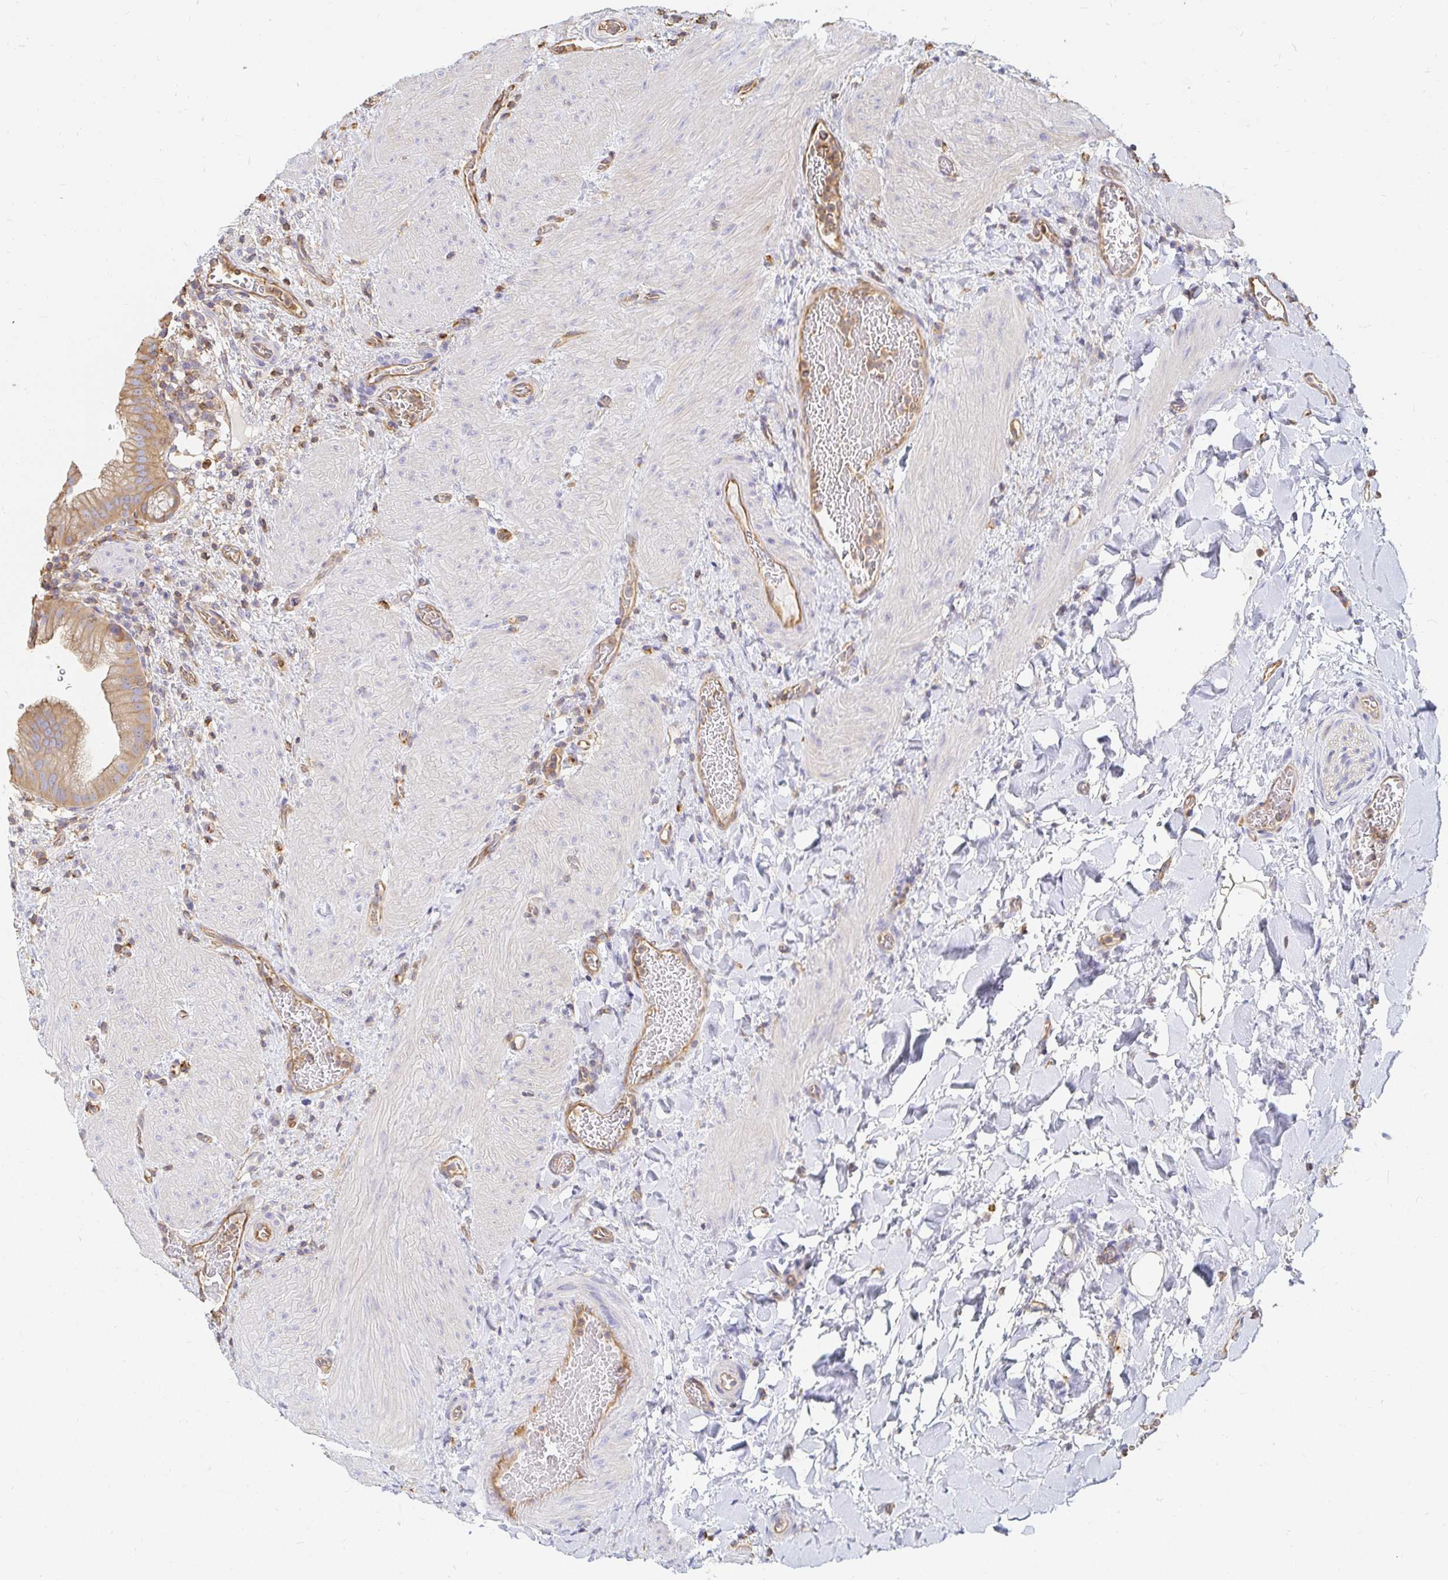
{"staining": {"intensity": "moderate", "quantity": ">75%", "location": "cytoplasmic/membranous"}, "tissue": "gallbladder", "cell_type": "Glandular cells", "image_type": "normal", "snomed": [{"axis": "morphology", "description": "Normal tissue, NOS"}, {"axis": "topography", "description": "Gallbladder"}], "caption": "Benign gallbladder demonstrates moderate cytoplasmic/membranous staining in approximately >75% of glandular cells.", "gene": "TSPAN19", "patient": {"sex": "male", "age": 26}}